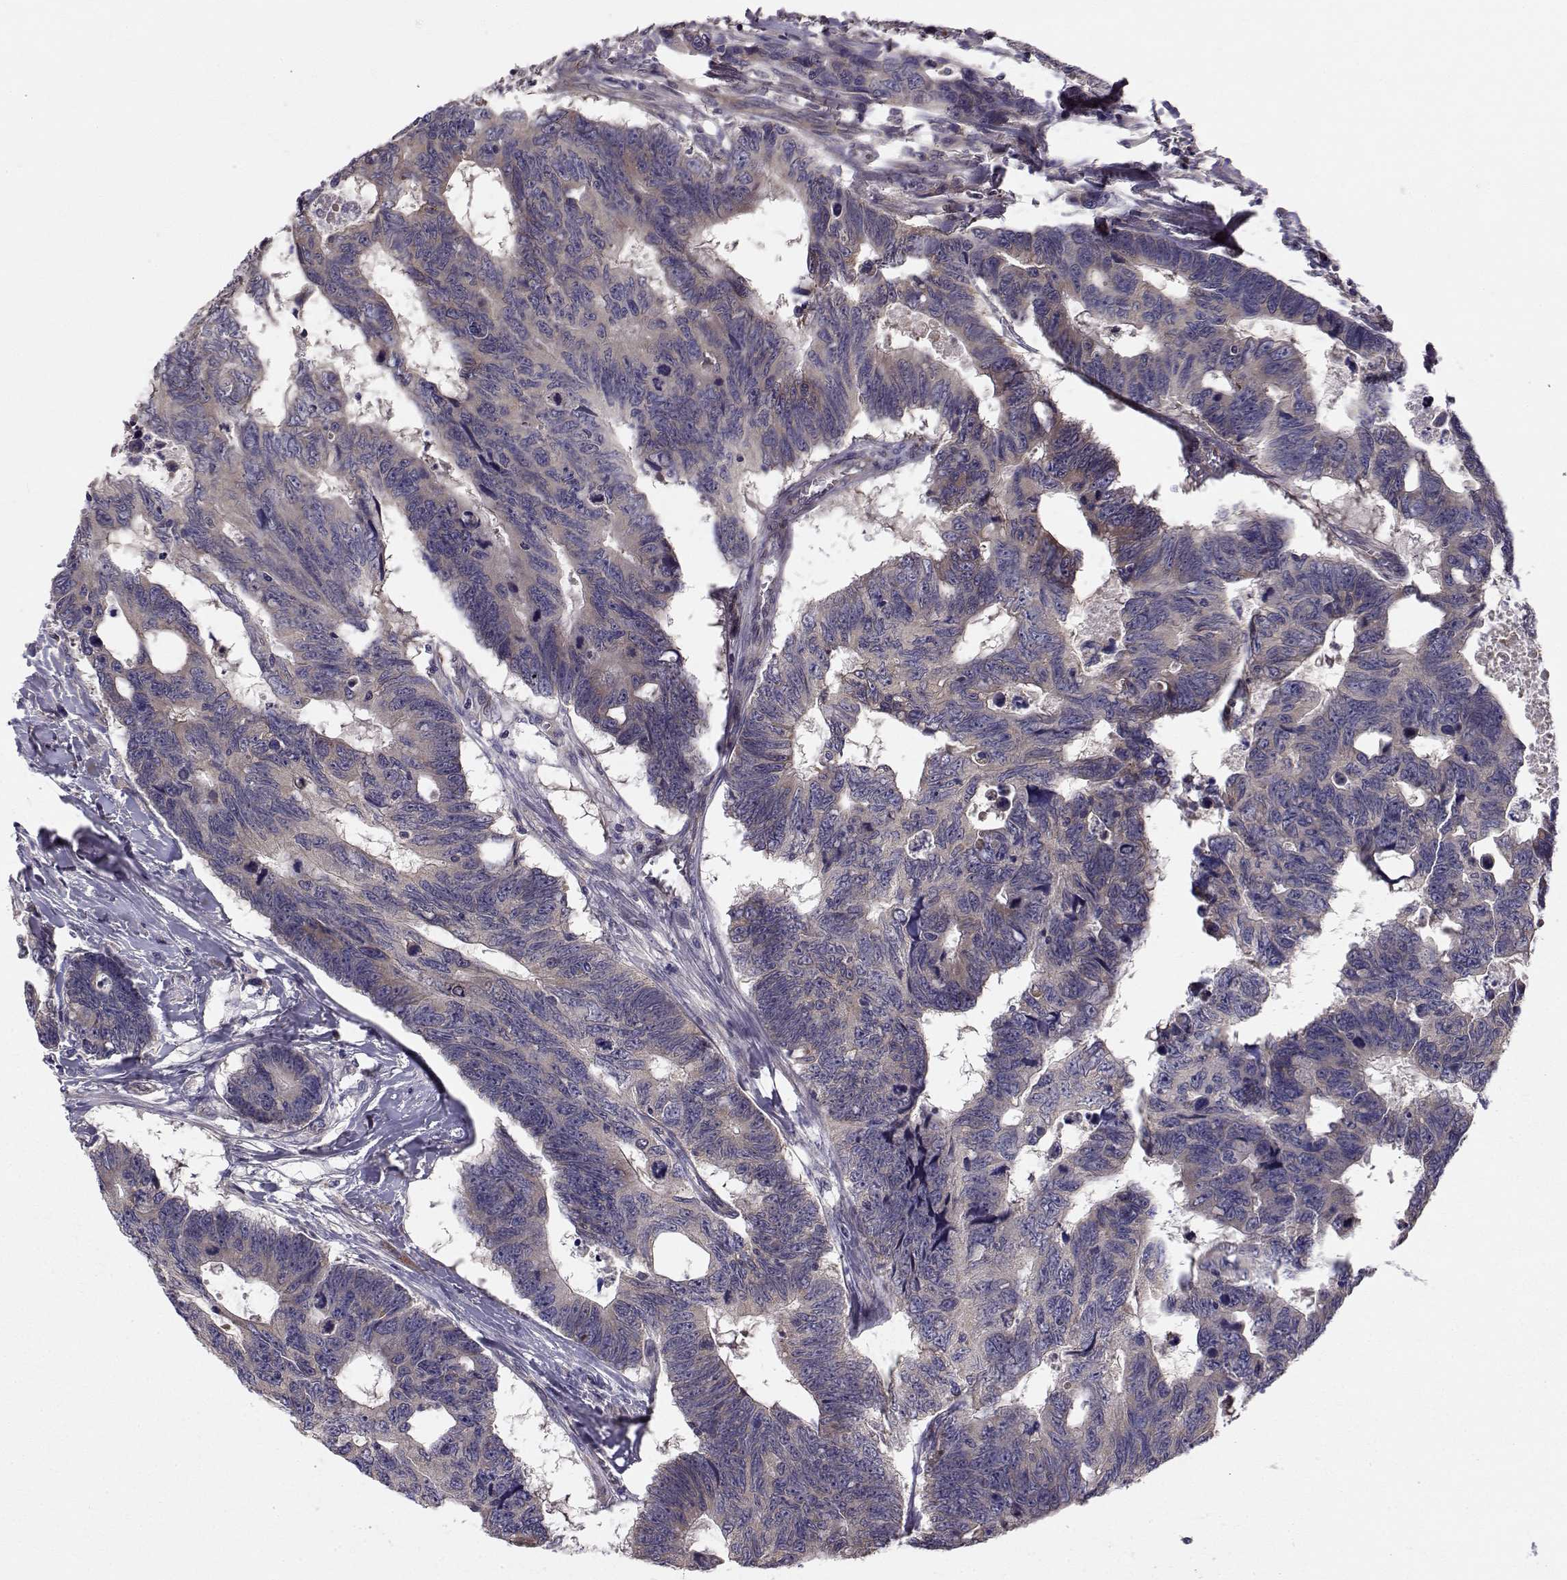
{"staining": {"intensity": "moderate", "quantity": "<25%", "location": "cytoplasmic/membranous"}, "tissue": "colorectal cancer", "cell_type": "Tumor cells", "image_type": "cancer", "snomed": [{"axis": "morphology", "description": "Adenocarcinoma, NOS"}, {"axis": "topography", "description": "Colon"}], "caption": "High-magnification brightfield microscopy of adenocarcinoma (colorectal) stained with DAB (3,3'-diaminobenzidine) (brown) and counterstained with hematoxylin (blue). tumor cells exhibit moderate cytoplasmic/membranous staining is identified in approximately<25% of cells. Using DAB (brown) and hematoxylin (blue) stains, captured at high magnification using brightfield microscopy.", "gene": "PEX5L", "patient": {"sex": "female", "age": 77}}